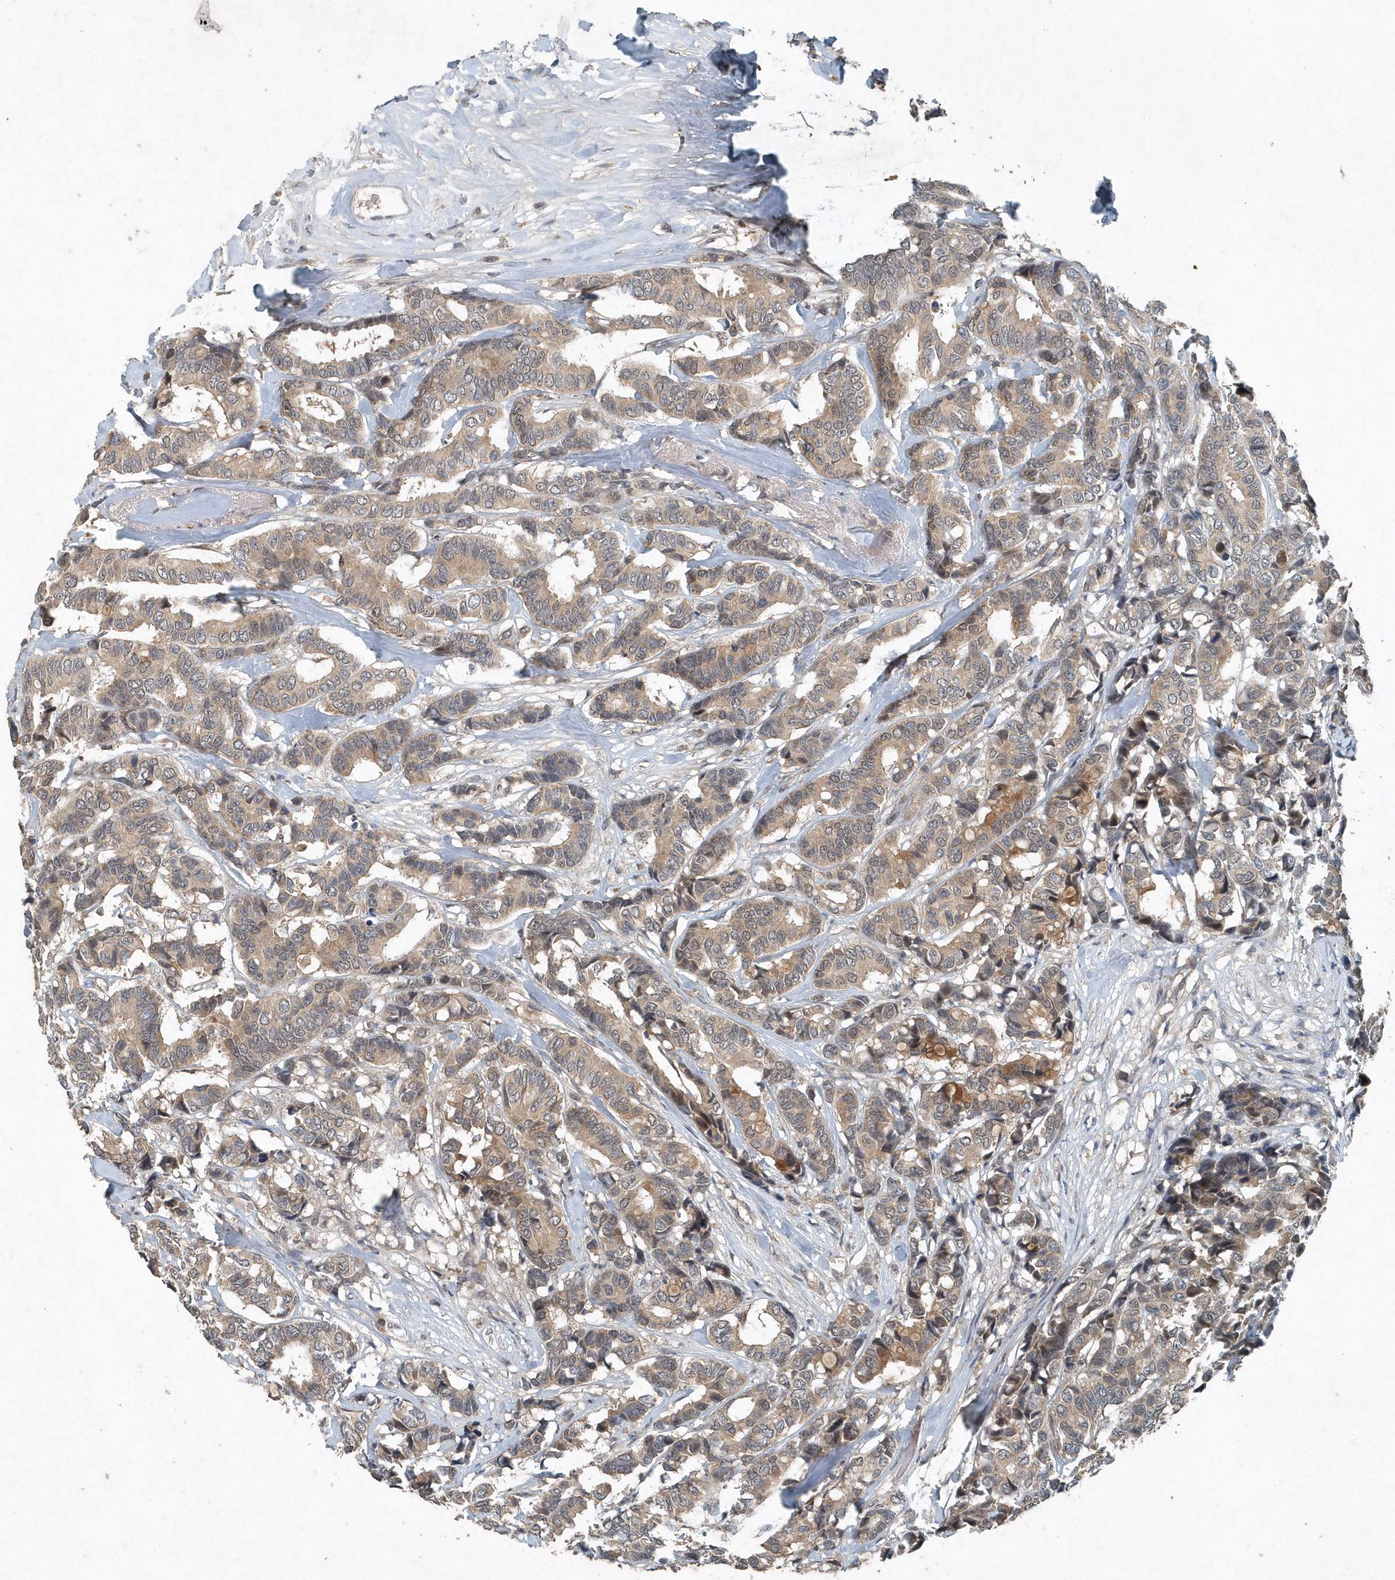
{"staining": {"intensity": "weak", "quantity": ">75%", "location": "cytoplasmic/membranous"}, "tissue": "breast cancer", "cell_type": "Tumor cells", "image_type": "cancer", "snomed": [{"axis": "morphology", "description": "Duct carcinoma"}, {"axis": "topography", "description": "Breast"}], "caption": "Protein expression analysis of human invasive ductal carcinoma (breast) reveals weak cytoplasmic/membranous positivity in about >75% of tumor cells.", "gene": "SCFD2", "patient": {"sex": "female", "age": 87}}